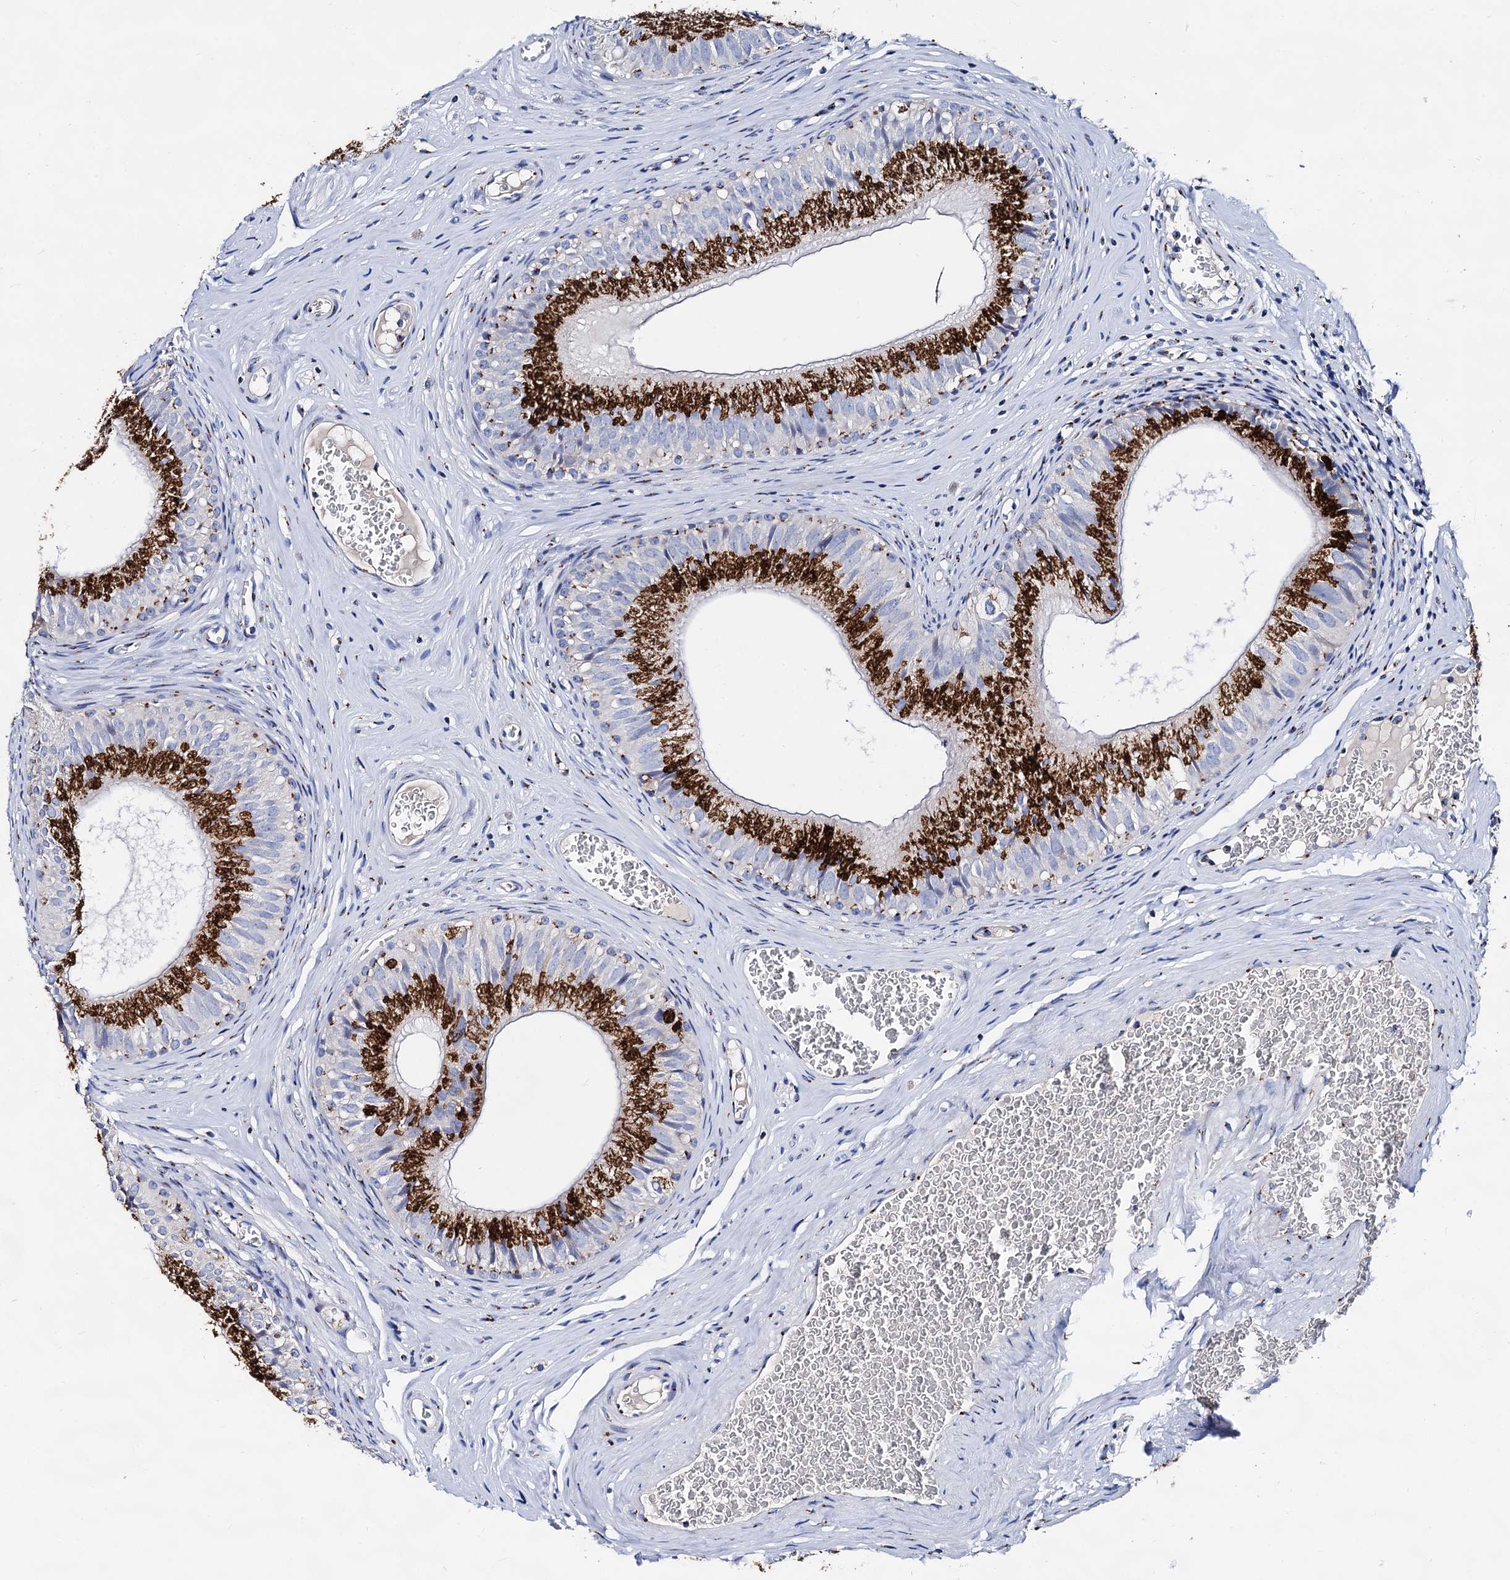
{"staining": {"intensity": "strong", "quantity": ">75%", "location": "cytoplasmic/membranous"}, "tissue": "epididymis", "cell_type": "Glandular cells", "image_type": "normal", "snomed": [{"axis": "morphology", "description": "Normal tissue, NOS"}, {"axis": "topography", "description": "Epididymis"}], "caption": "This is a micrograph of immunohistochemistry staining of unremarkable epididymis, which shows strong staining in the cytoplasmic/membranous of glandular cells.", "gene": "TM9SF3", "patient": {"sex": "male", "age": 36}}